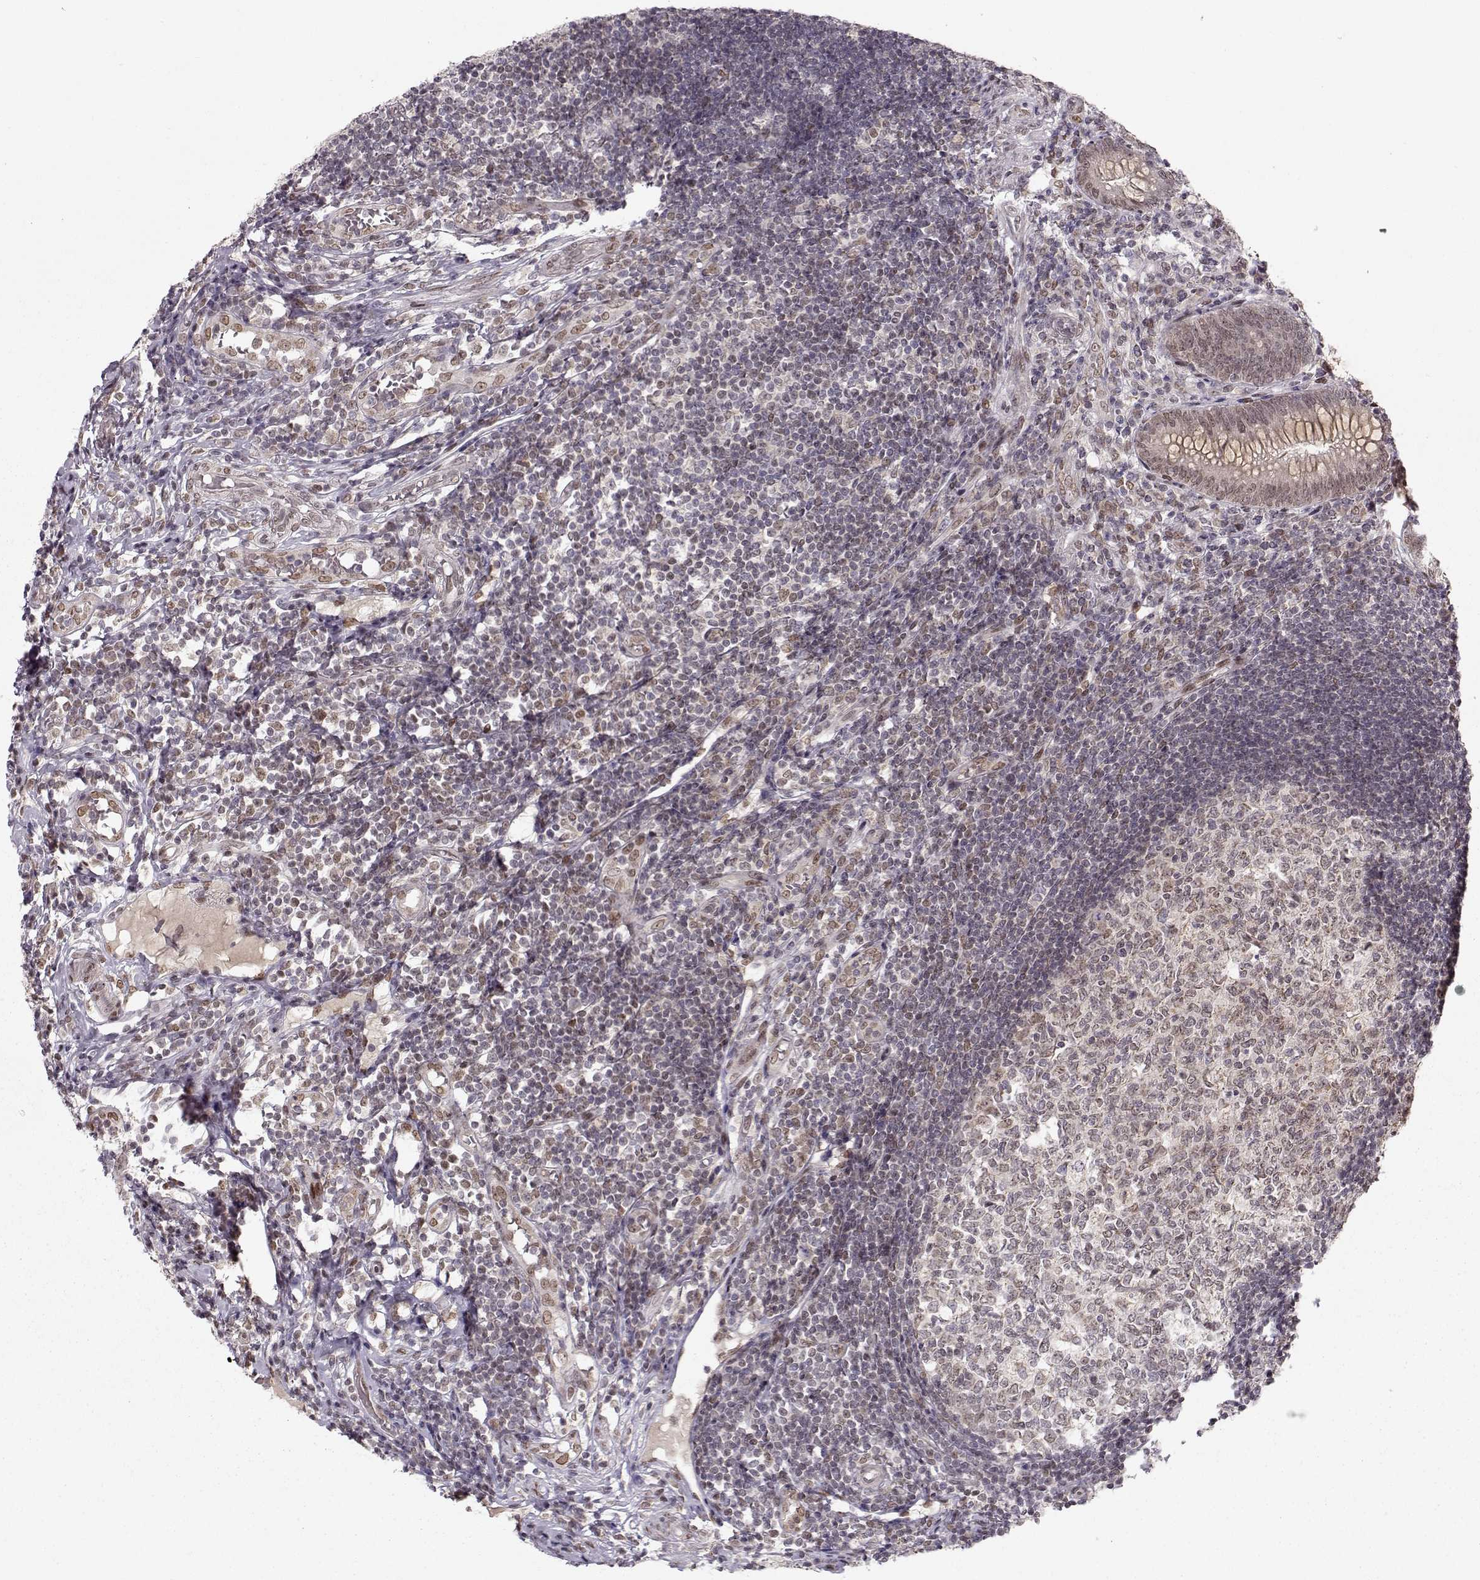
{"staining": {"intensity": "weak", "quantity": ">75%", "location": "cytoplasmic/membranous"}, "tissue": "appendix", "cell_type": "Glandular cells", "image_type": "normal", "snomed": [{"axis": "morphology", "description": "Normal tissue, NOS"}, {"axis": "morphology", "description": "Inflammation, NOS"}, {"axis": "topography", "description": "Appendix"}], "caption": "About >75% of glandular cells in benign human appendix show weak cytoplasmic/membranous protein positivity as visualized by brown immunohistochemical staining.", "gene": "RAI1", "patient": {"sex": "male", "age": 16}}